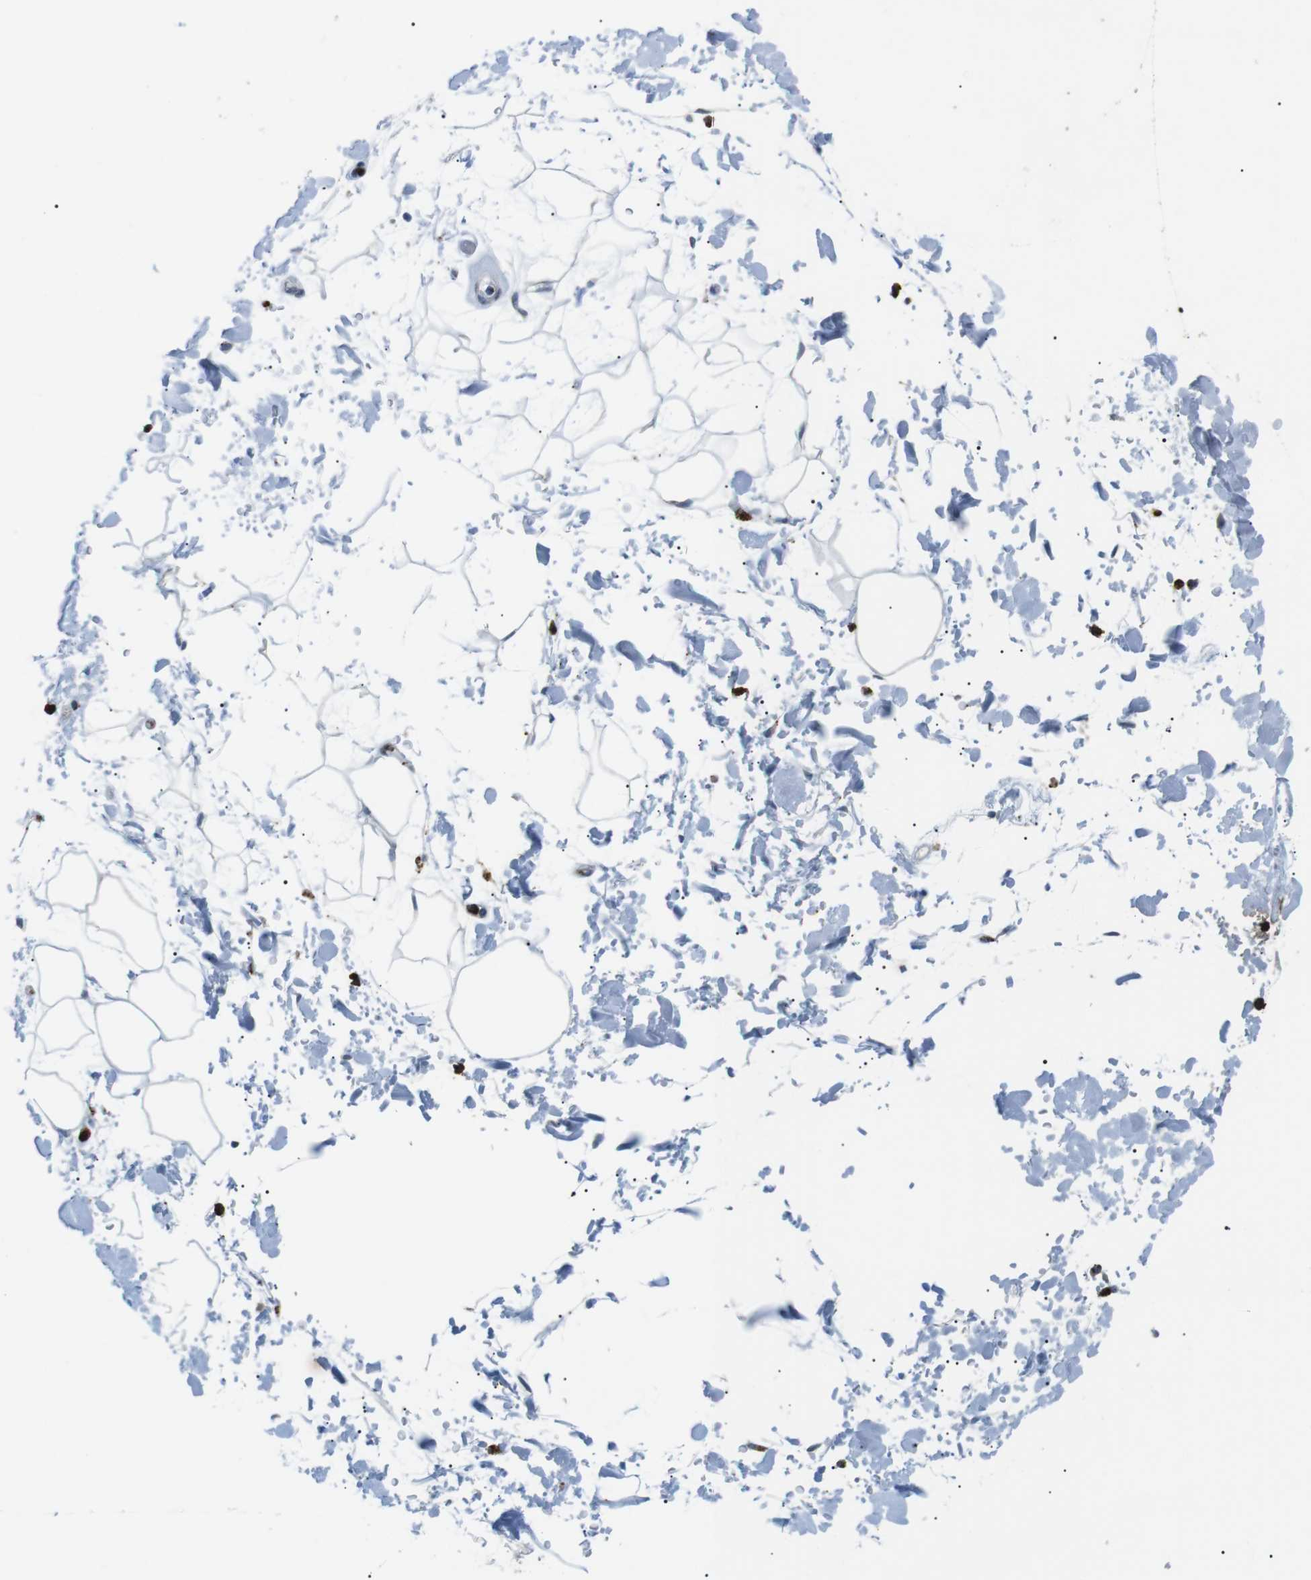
{"staining": {"intensity": "negative", "quantity": "none", "location": "none"}, "tissue": "adipose tissue", "cell_type": "Adipocytes", "image_type": "normal", "snomed": [{"axis": "morphology", "description": "Normal tissue, NOS"}, {"axis": "topography", "description": "Soft tissue"}], "caption": "Human adipose tissue stained for a protein using IHC displays no staining in adipocytes.", "gene": "GZMM", "patient": {"sex": "male", "age": 72}}